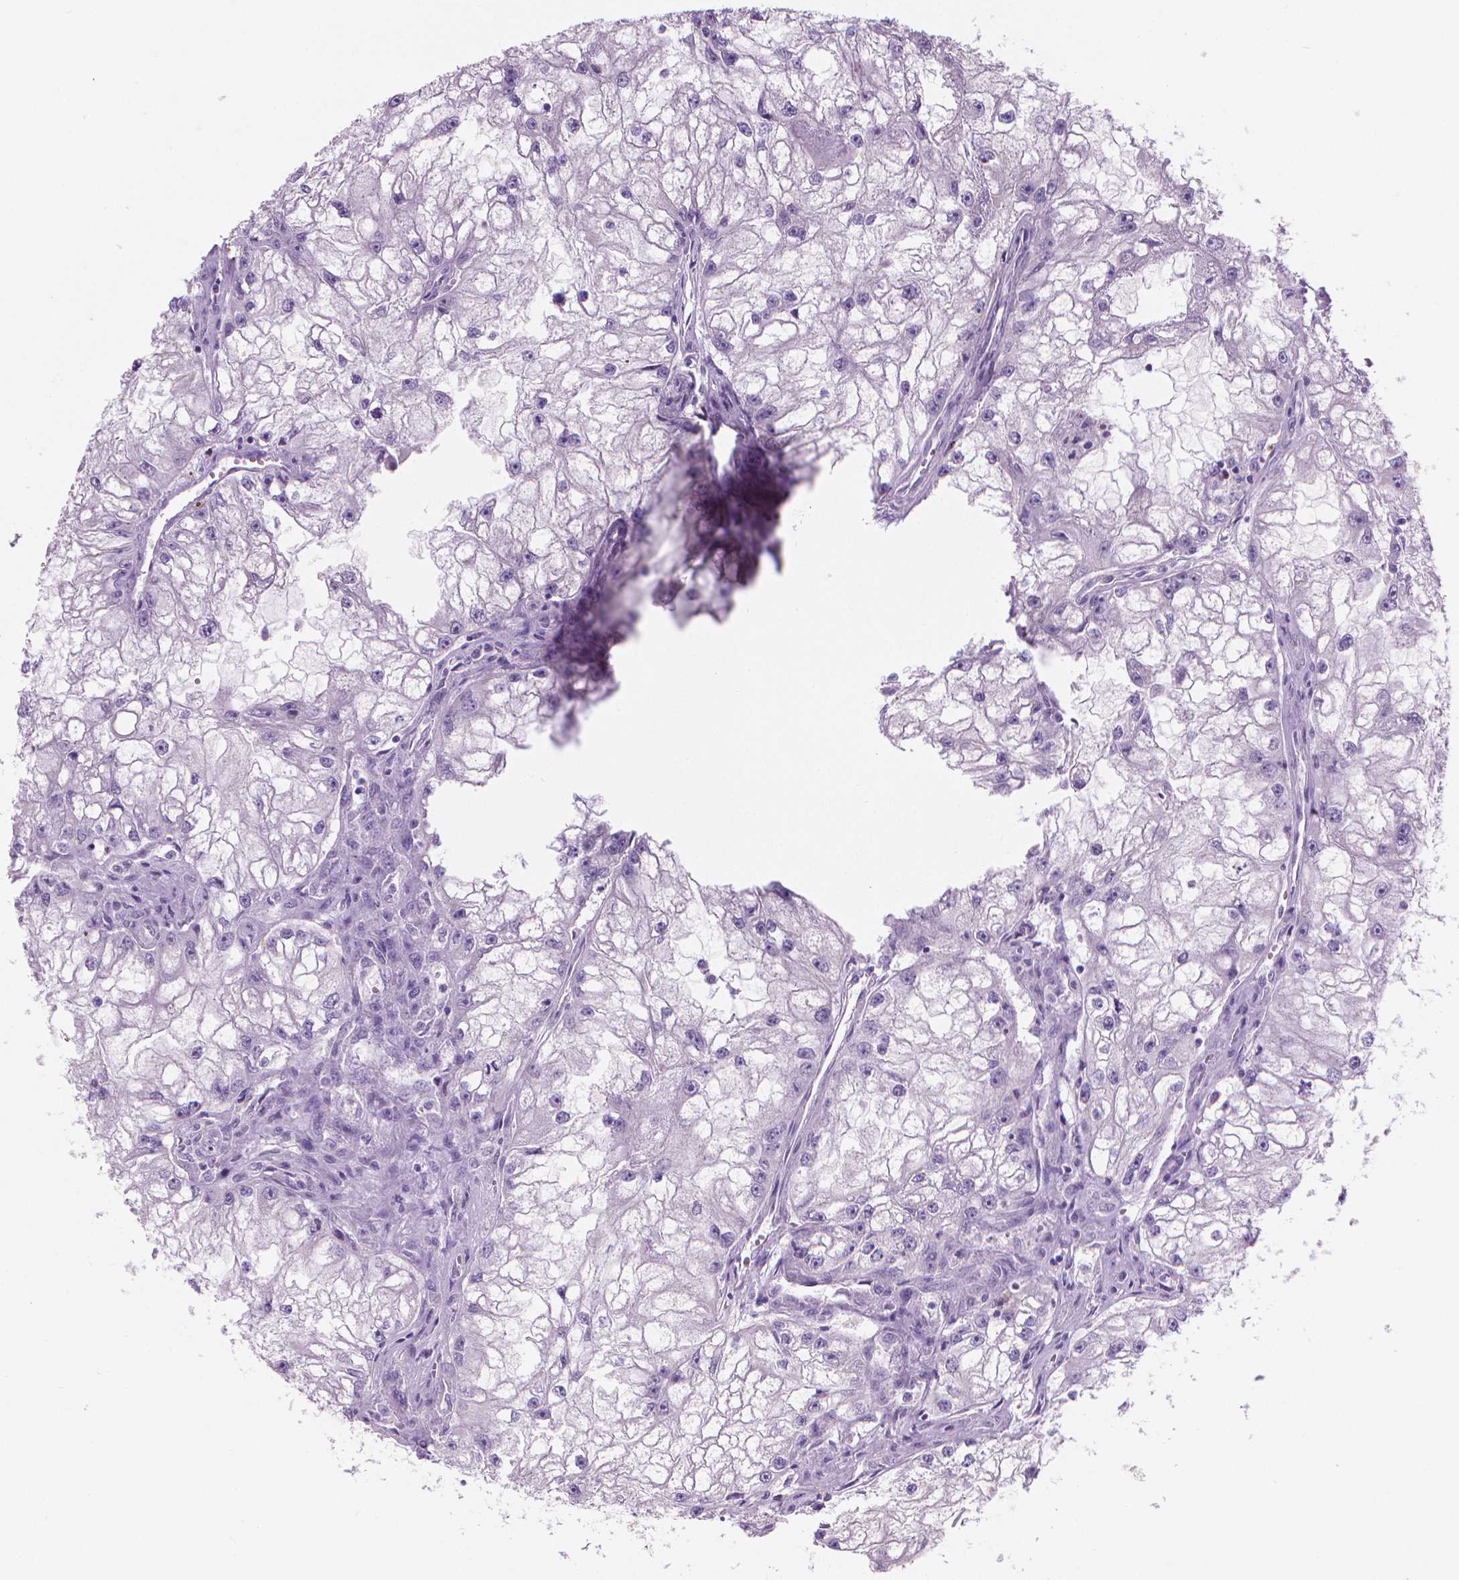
{"staining": {"intensity": "negative", "quantity": "none", "location": "none"}, "tissue": "renal cancer", "cell_type": "Tumor cells", "image_type": "cancer", "snomed": [{"axis": "morphology", "description": "Adenocarcinoma, NOS"}, {"axis": "topography", "description": "Kidney"}], "caption": "This photomicrograph is of adenocarcinoma (renal) stained with immunohistochemistry (IHC) to label a protein in brown with the nuclei are counter-stained blue. There is no staining in tumor cells.", "gene": "GSDMA", "patient": {"sex": "male", "age": 59}}